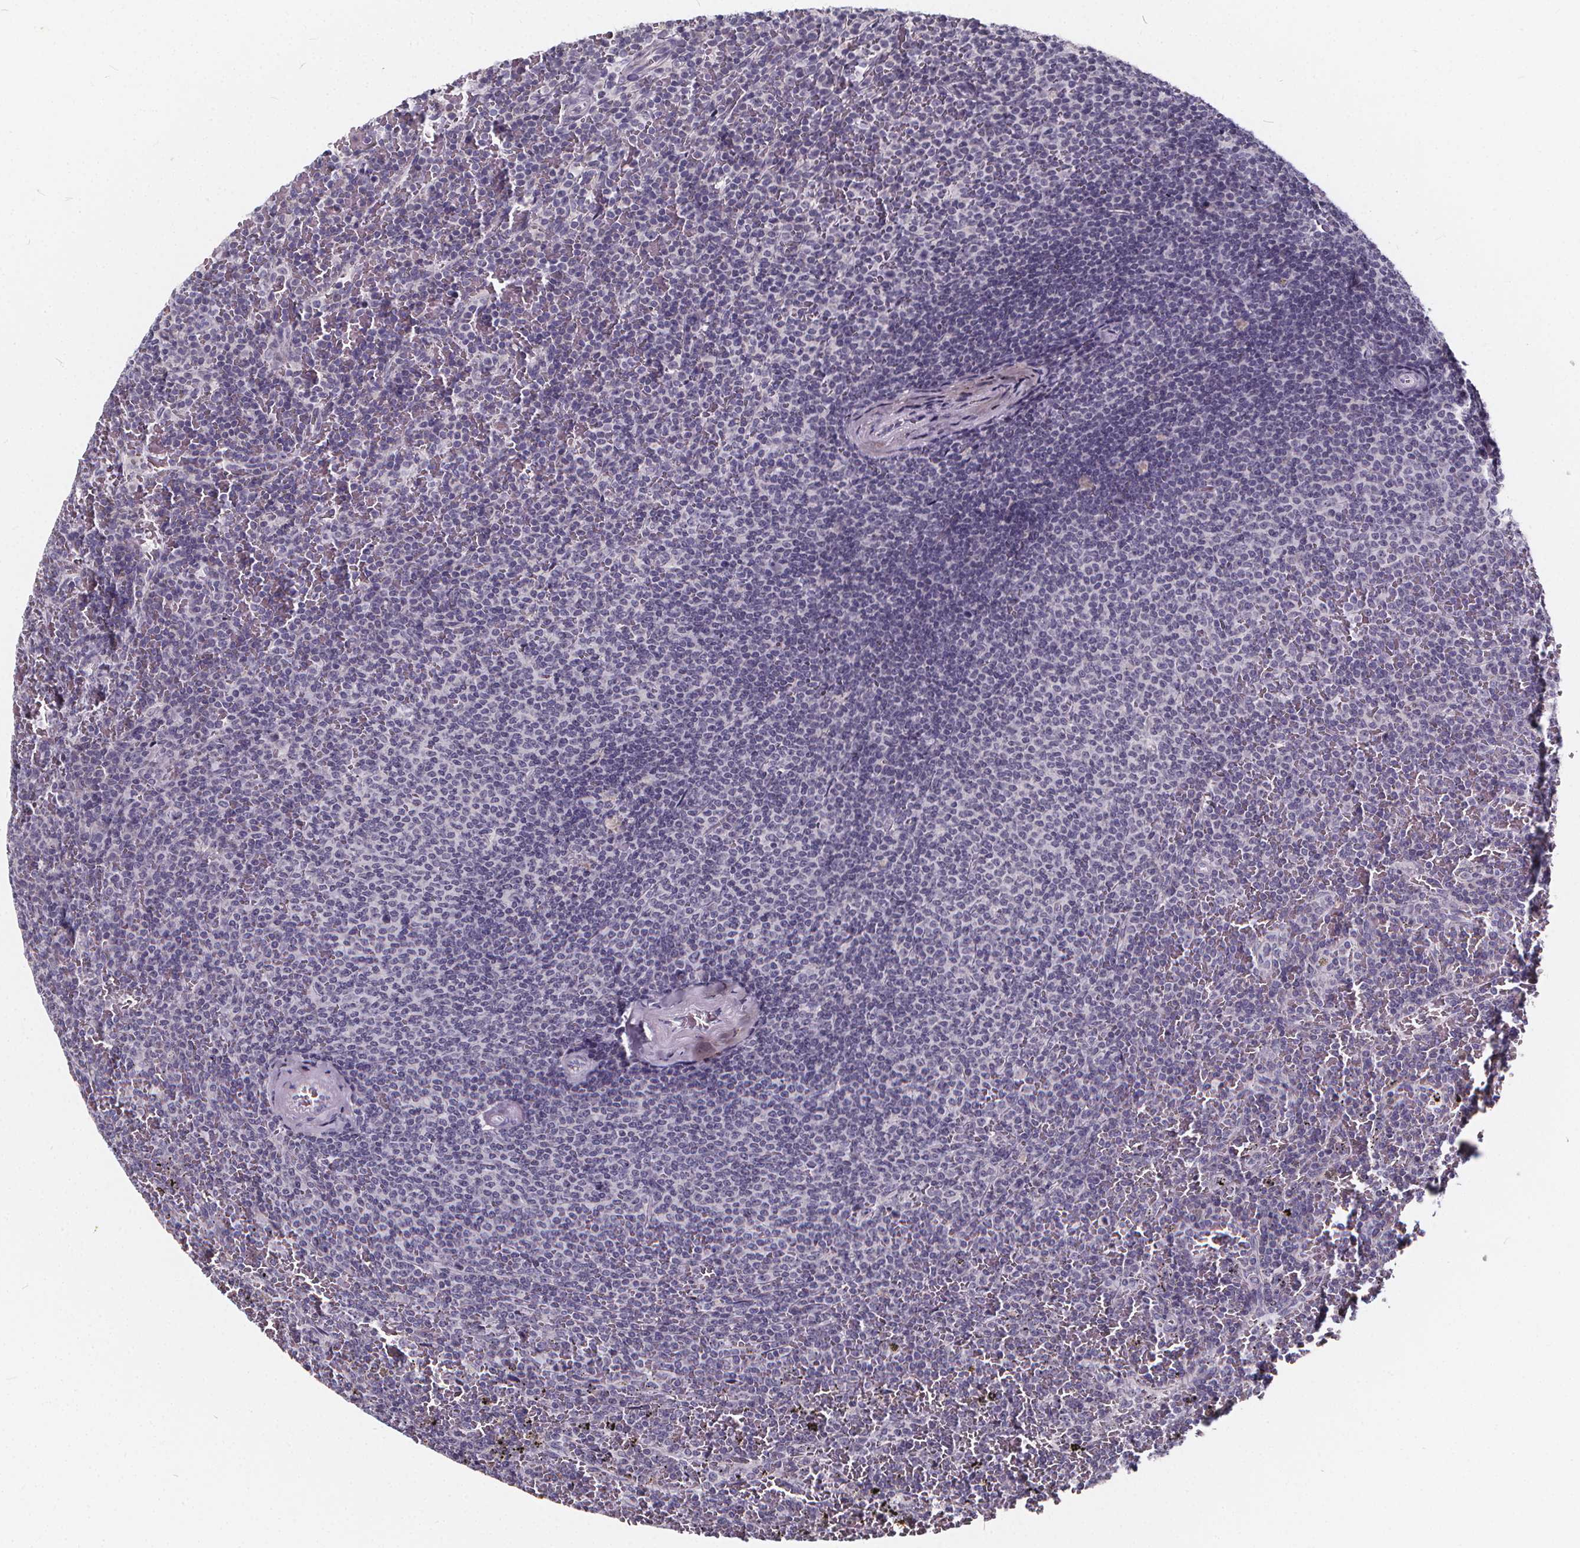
{"staining": {"intensity": "negative", "quantity": "none", "location": "none"}, "tissue": "lymphoma", "cell_type": "Tumor cells", "image_type": "cancer", "snomed": [{"axis": "morphology", "description": "Malignant lymphoma, non-Hodgkin's type, Low grade"}, {"axis": "topography", "description": "Spleen"}], "caption": "IHC histopathology image of lymphoma stained for a protein (brown), which displays no staining in tumor cells.", "gene": "SPEF2", "patient": {"sex": "female", "age": 77}}